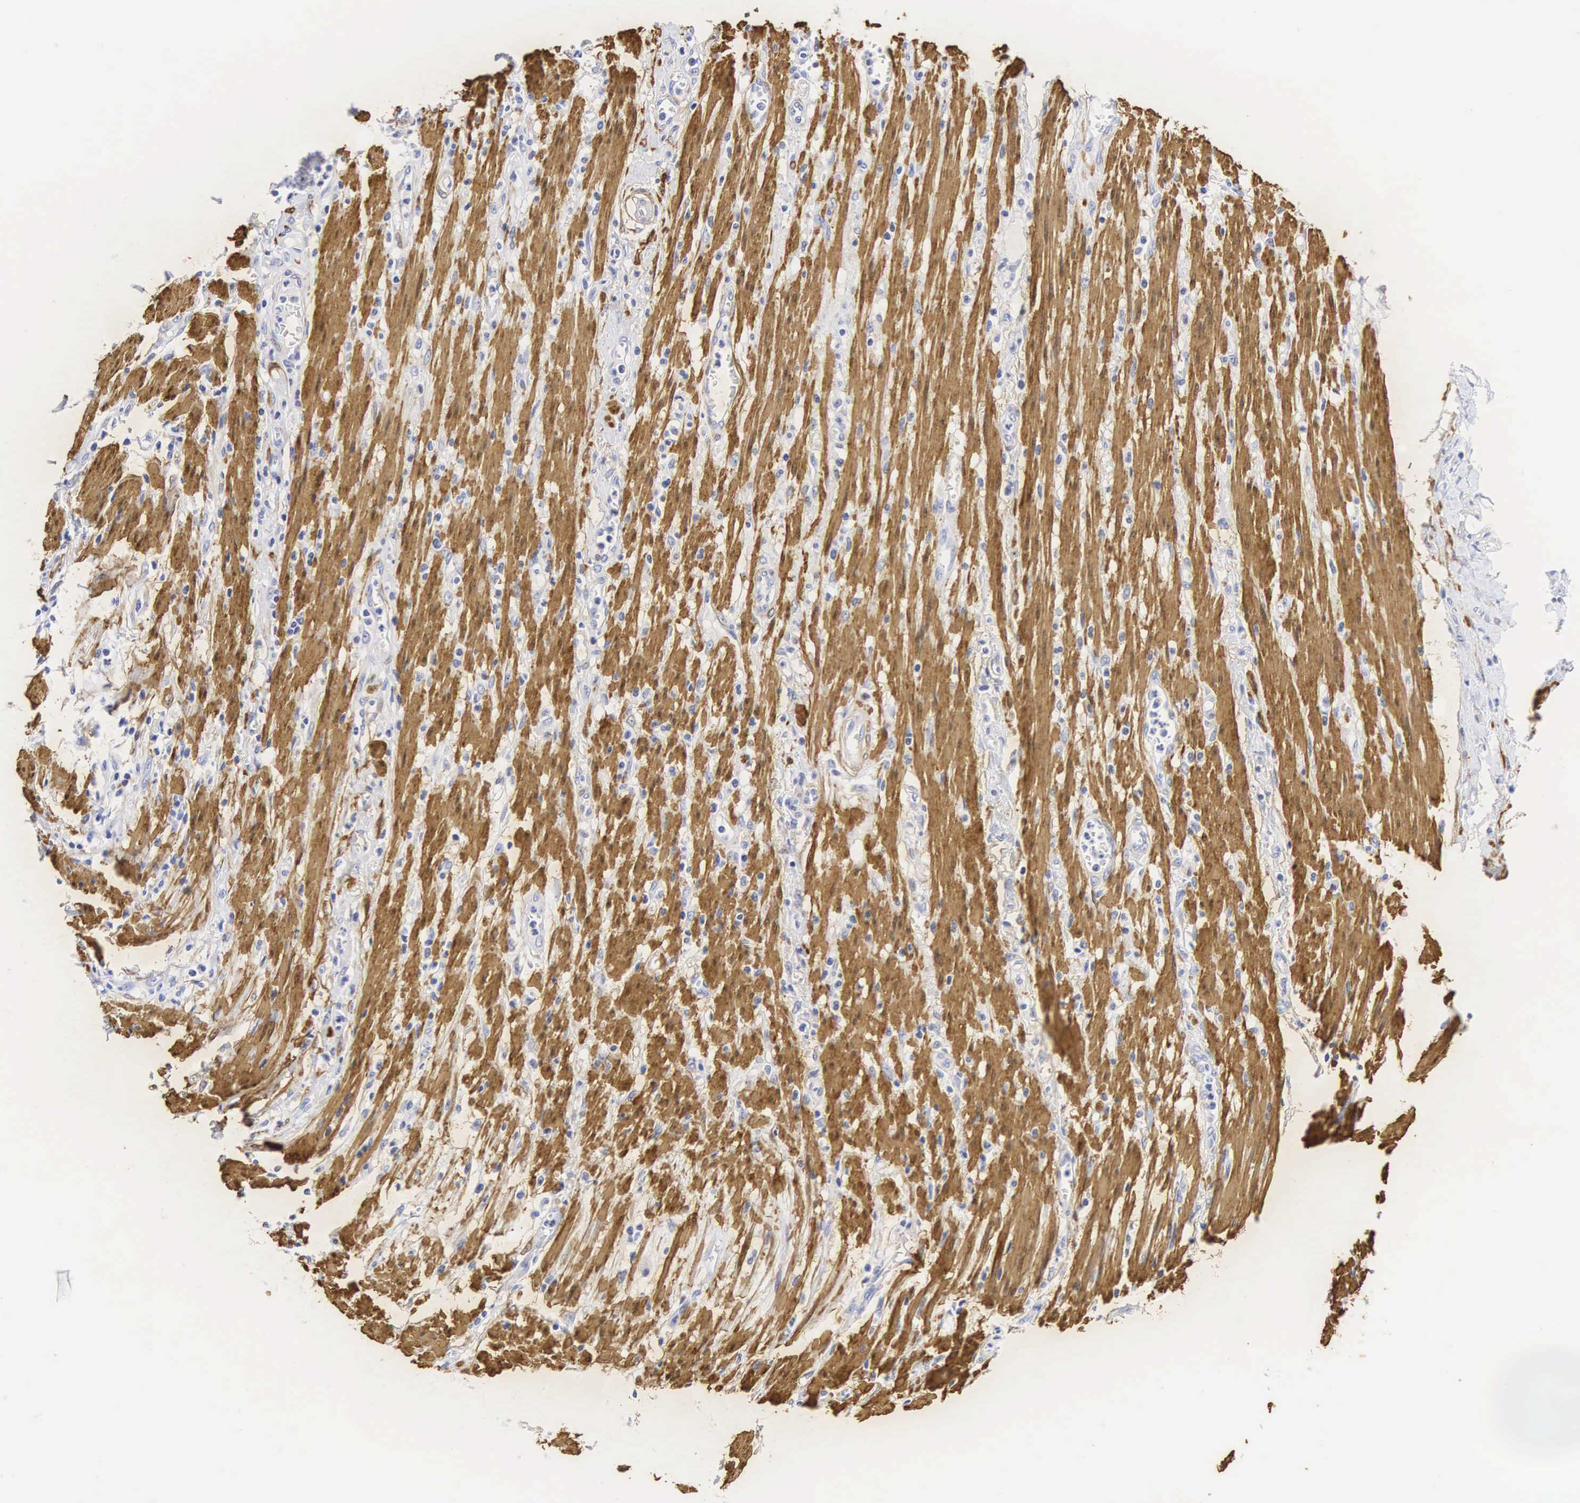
{"staining": {"intensity": "negative", "quantity": "none", "location": "none"}, "tissue": "colorectal cancer", "cell_type": "Tumor cells", "image_type": "cancer", "snomed": [{"axis": "morphology", "description": "Adenocarcinoma, NOS"}, {"axis": "topography", "description": "Colon"}], "caption": "Immunohistochemistry micrograph of colorectal cancer stained for a protein (brown), which demonstrates no positivity in tumor cells. (DAB IHC with hematoxylin counter stain).", "gene": "CNN1", "patient": {"sex": "female", "age": 76}}